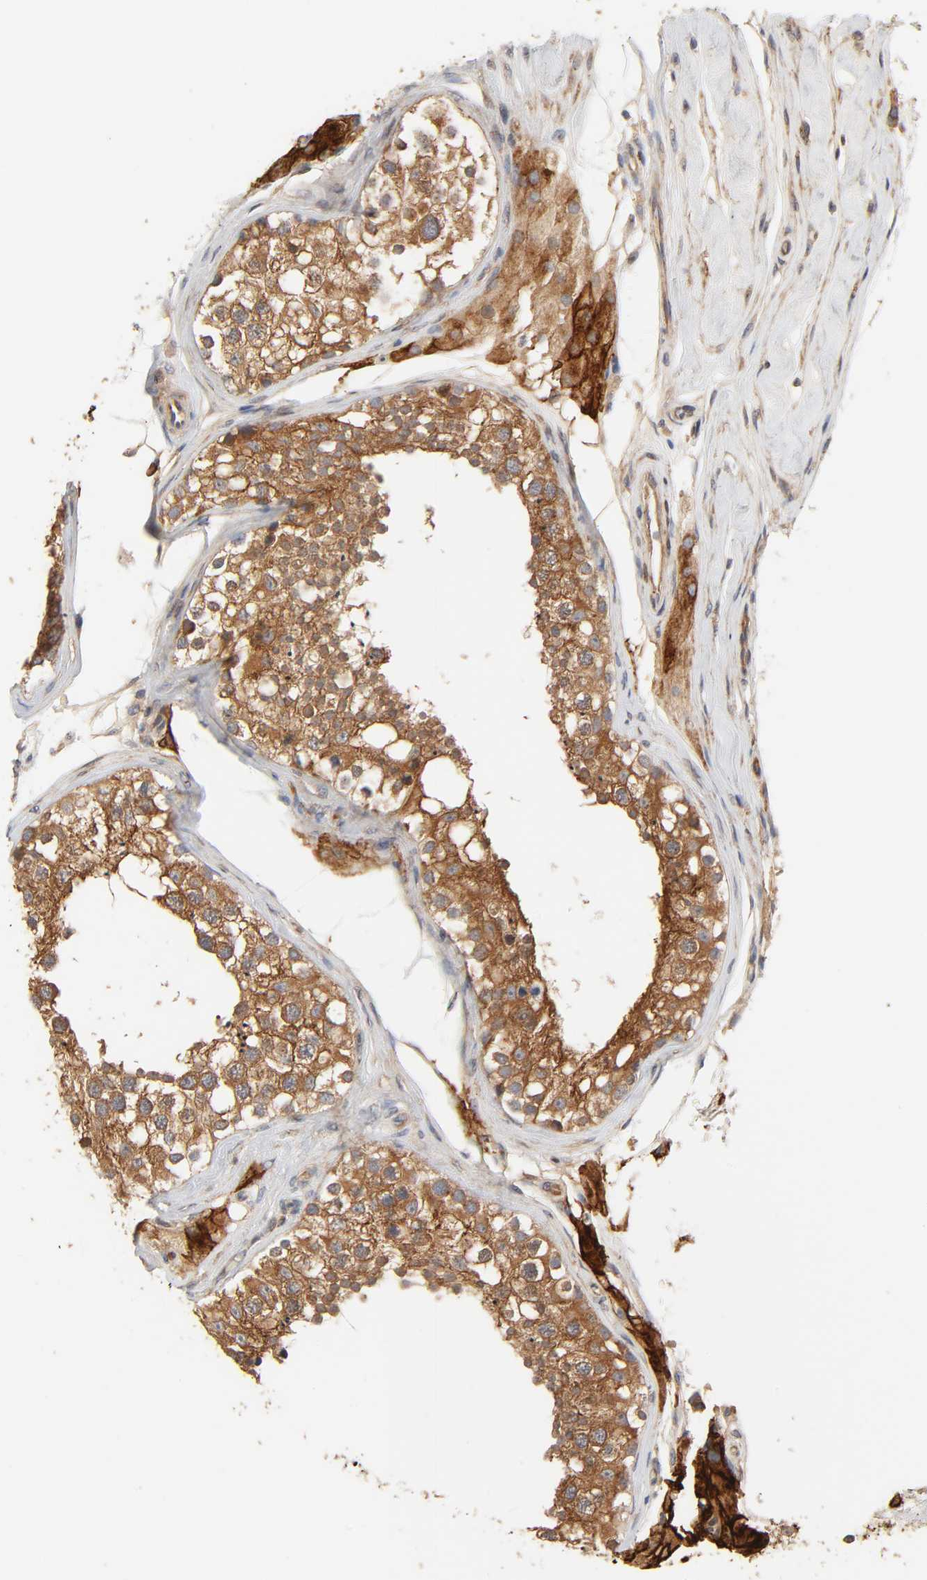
{"staining": {"intensity": "moderate", "quantity": ">75%", "location": "cytoplasmic/membranous"}, "tissue": "testis", "cell_type": "Cells in seminiferous ducts", "image_type": "normal", "snomed": [{"axis": "morphology", "description": "Normal tissue, NOS"}, {"axis": "topography", "description": "Testis"}], "caption": "Protein positivity by IHC displays moderate cytoplasmic/membranous positivity in about >75% of cells in seminiferous ducts in unremarkable testis.", "gene": "NEMF", "patient": {"sex": "male", "age": 68}}